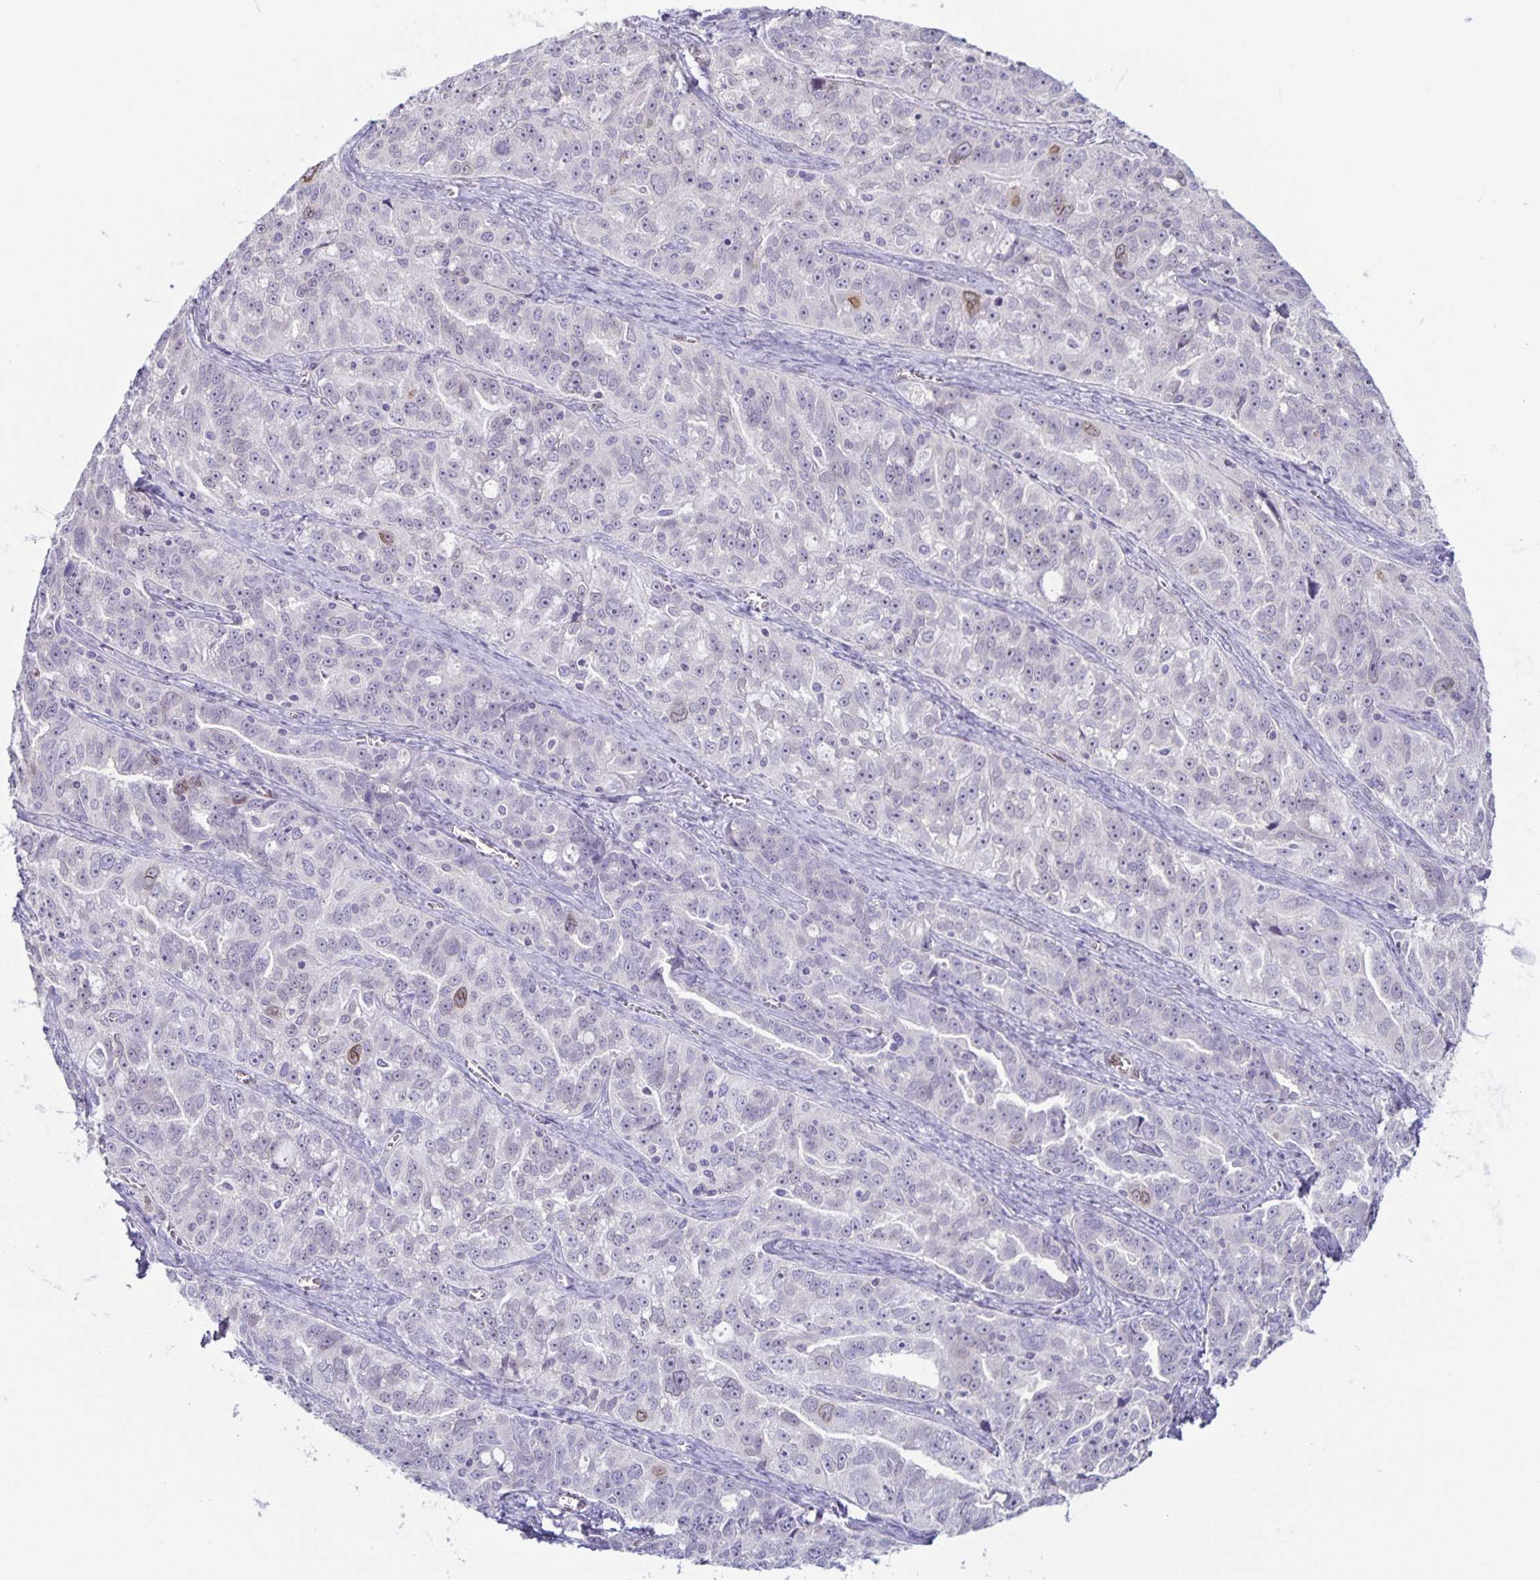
{"staining": {"intensity": "moderate", "quantity": "<25%", "location": "cytoplasmic/membranous,nuclear"}, "tissue": "ovarian cancer", "cell_type": "Tumor cells", "image_type": "cancer", "snomed": [{"axis": "morphology", "description": "Cystadenocarcinoma, serous, NOS"}, {"axis": "topography", "description": "Ovary"}], "caption": "Immunohistochemistry of human ovarian cancer (serous cystadenocarcinoma) exhibits low levels of moderate cytoplasmic/membranous and nuclear positivity in approximately <25% of tumor cells. The staining was performed using DAB (3,3'-diaminobenzidine), with brown indicating positive protein expression. Nuclei are stained blue with hematoxylin.", "gene": "SYNE2", "patient": {"sex": "female", "age": 51}}